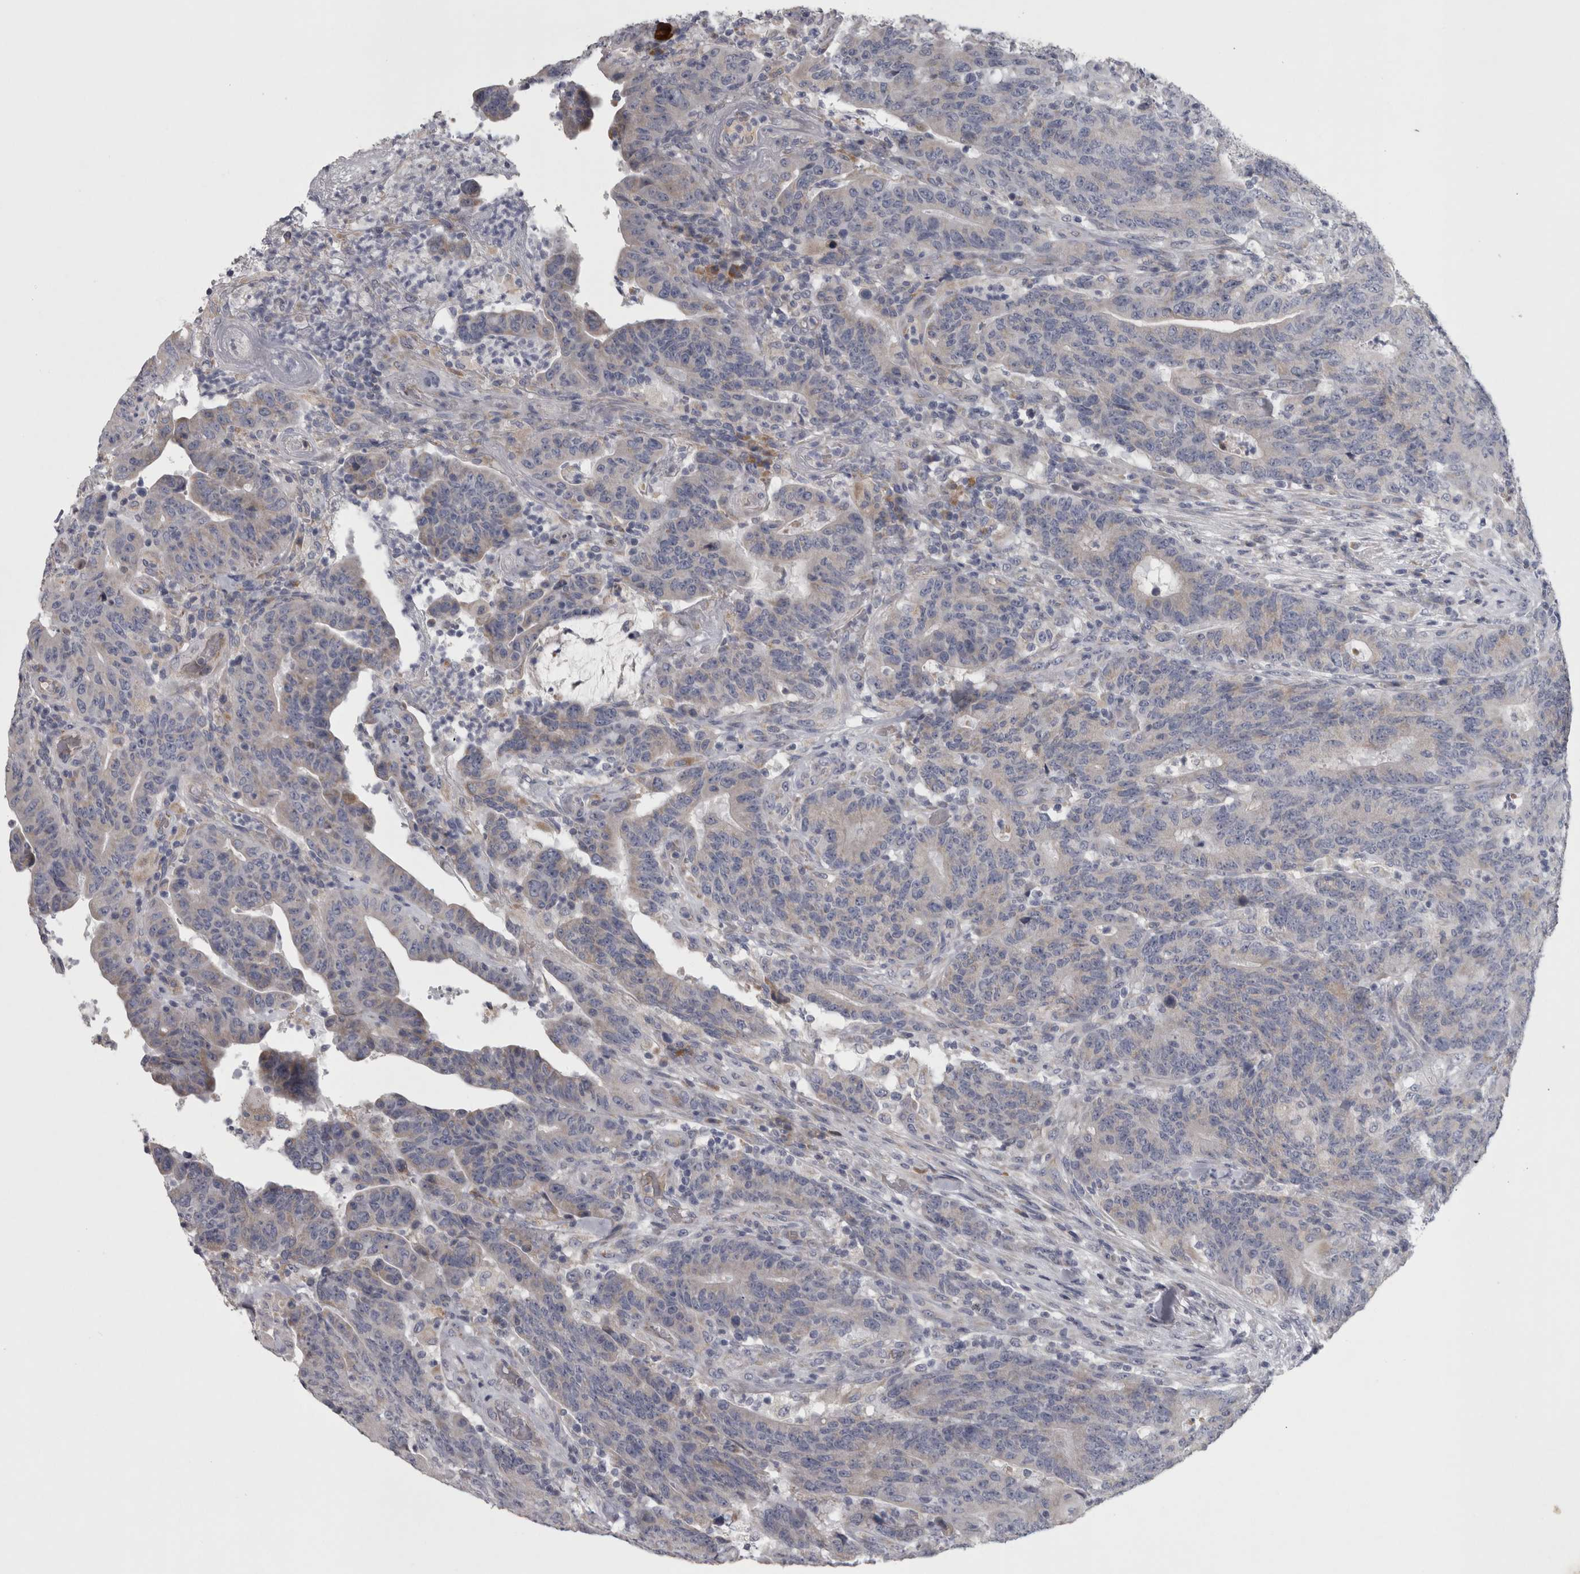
{"staining": {"intensity": "negative", "quantity": "none", "location": "none"}, "tissue": "colorectal cancer", "cell_type": "Tumor cells", "image_type": "cancer", "snomed": [{"axis": "morphology", "description": "Normal tissue, NOS"}, {"axis": "morphology", "description": "Adenocarcinoma, NOS"}, {"axis": "topography", "description": "Colon"}], "caption": "An immunohistochemistry (IHC) micrograph of colorectal adenocarcinoma is shown. There is no staining in tumor cells of colorectal adenocarcinoma. (DAB (3,3'-diaminobenzidine) IHC with hematoxylin counter stain).", "gene": "DBT", "patient": {"sex": "female", "age": 75}}